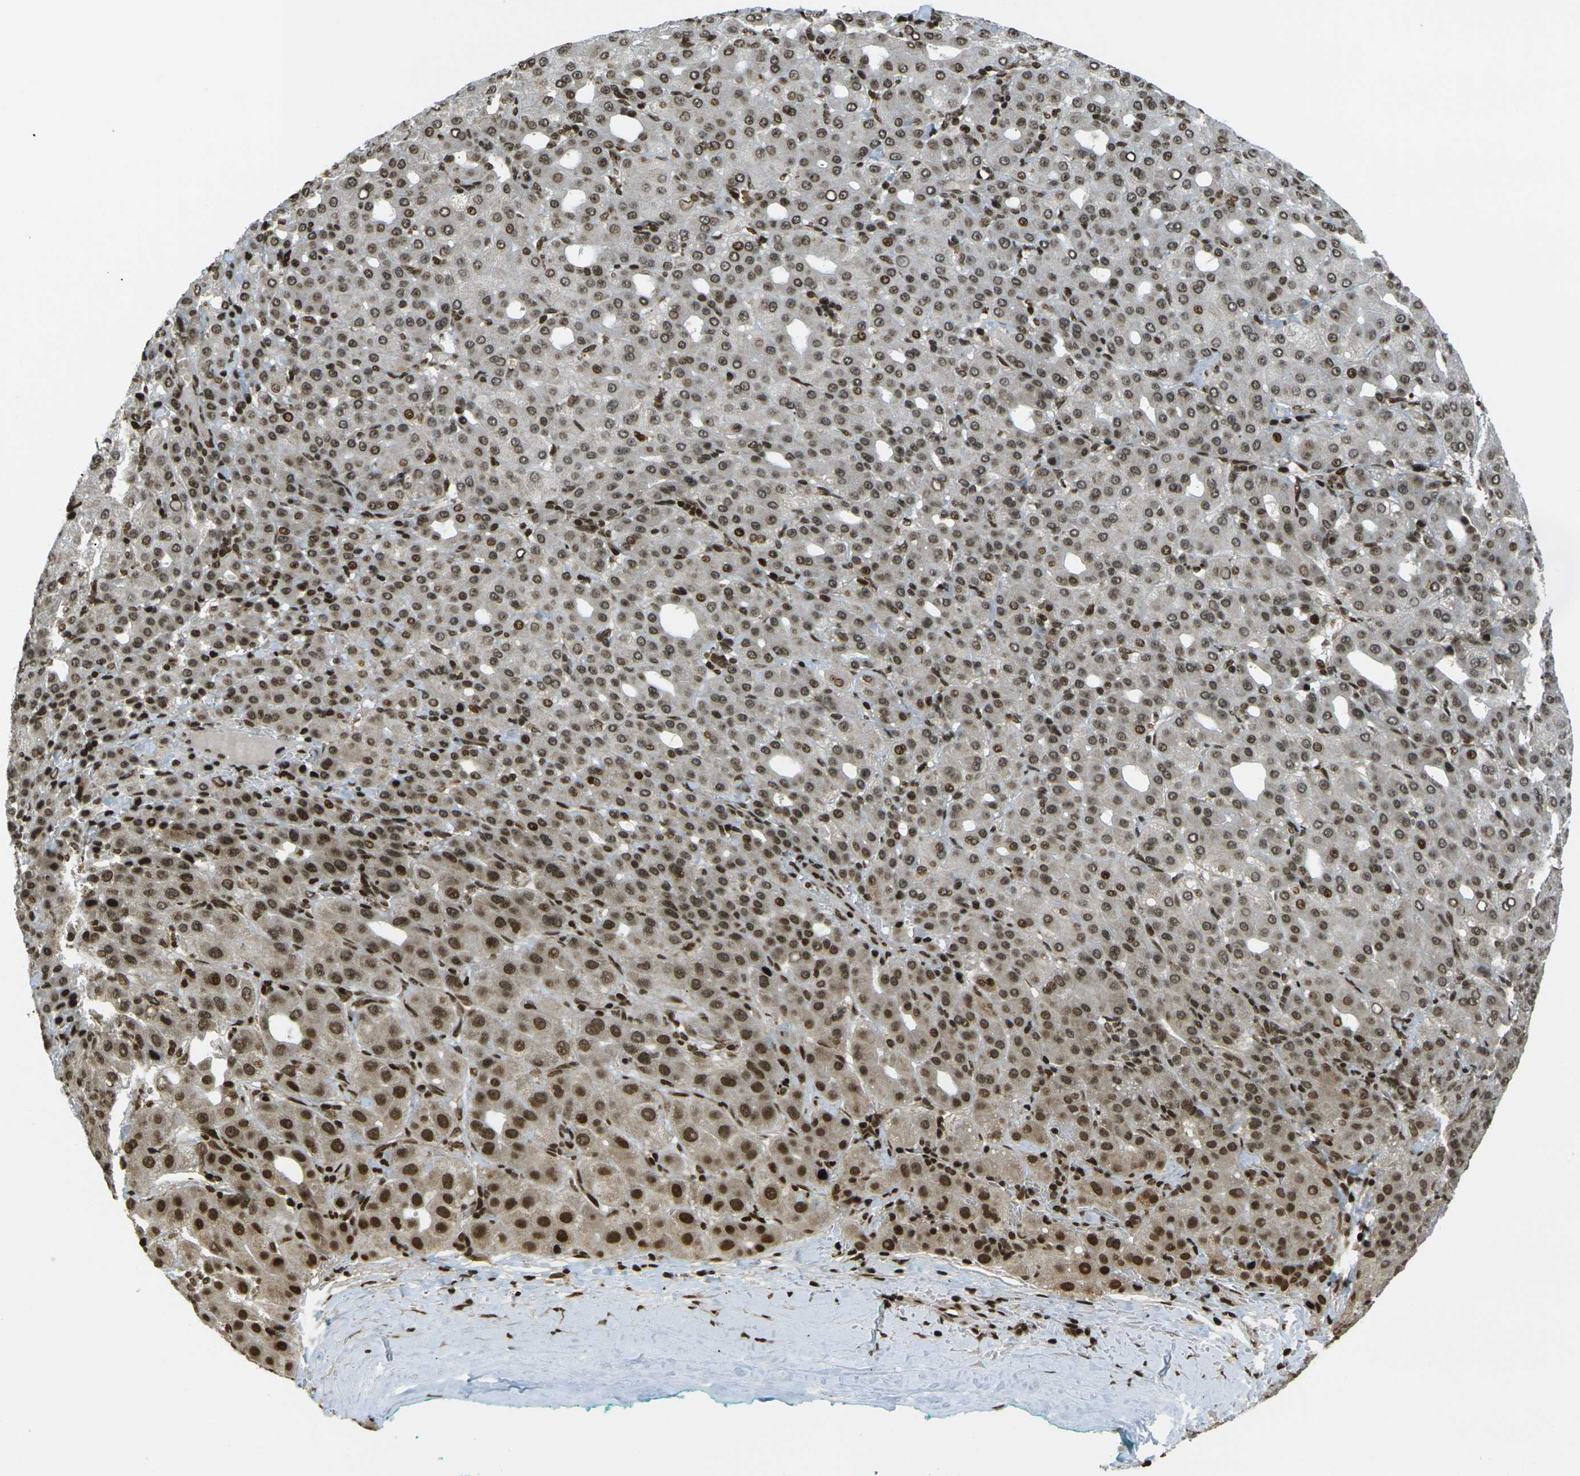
{"staining": {"intensity": "moderate", "quantity": ">75%", "location": "nuclear"}, "tissue": "liver cancer", "cell_type": "Tumor cells", "image_type": "cancer", "snomed": [{"axis": "morphology", "description": "Carcinoma, Hepatocellular, NOS"}, {"axis": "topography", "description": "Liver"}], "caption": "This photomicrograph displays IHC staining of human liver cancer, with medium moderate nuclear staining in approximately >75% of tumor cells.", "gene": "RUVBL2", "patient": {"sex": "male", "age": 65}}